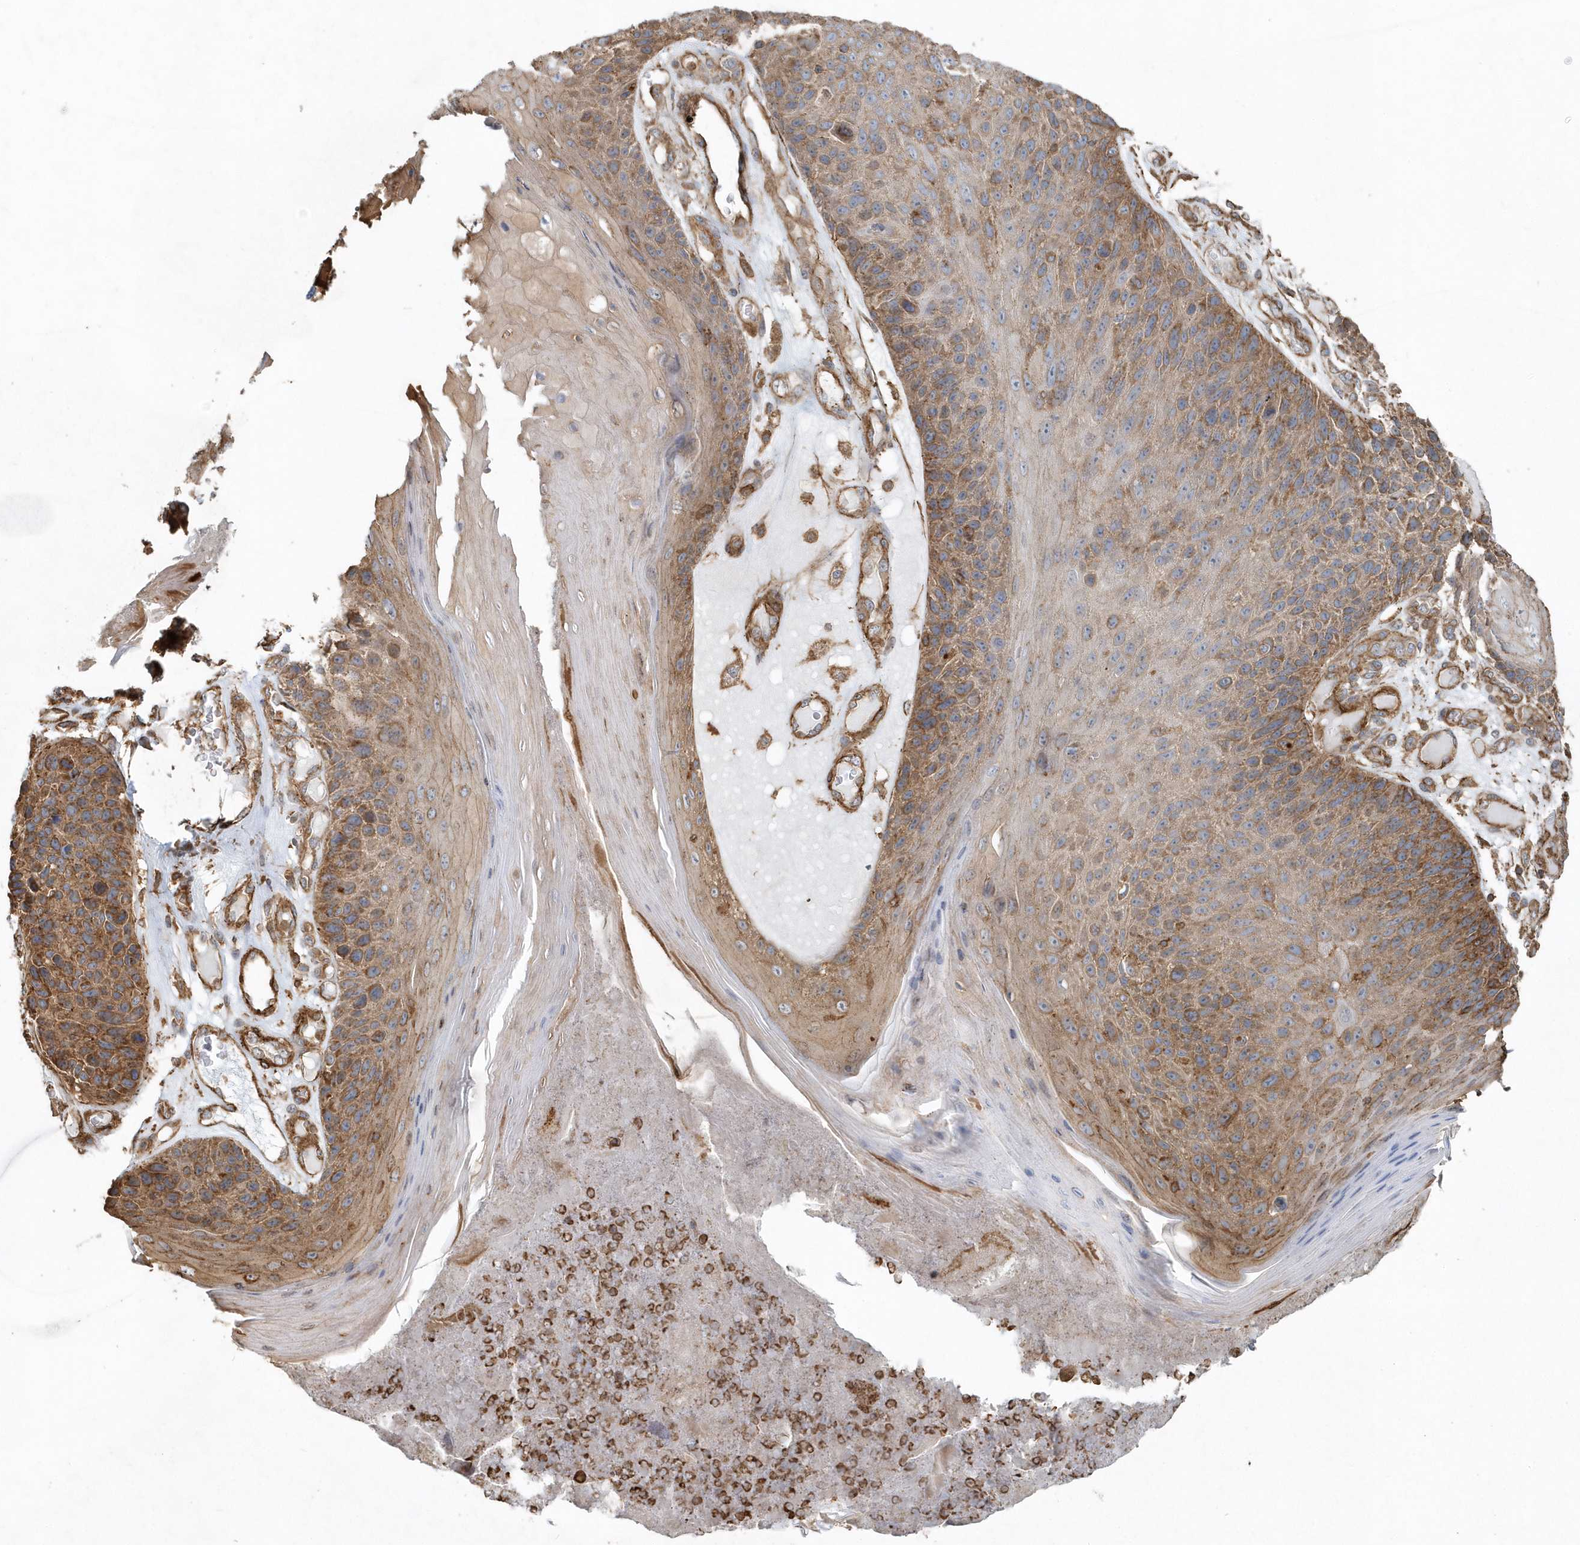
{"staining": {"intensity": "moderate", "quantity": ">75%", "location": "cytoplasmic/membranous"}, "tissue": "skin cancer", "cell_type": "Tumor cells", "image_type": "cancer", "snomed": [{"axis": "morphology", "description": "Squamous cell carcinoma, NOS"}, {"axis": "topography", "description": "Skin"}], "caption": "A high-resolution image shows IHC staining of skin cancer (squamous cell carcinoma), which demonstrates moderate cytoplasmic/membranous staining in about >75% of tumor cells.", "gene": "MMUT", "patient": {"sex": "female", "age": 88}}